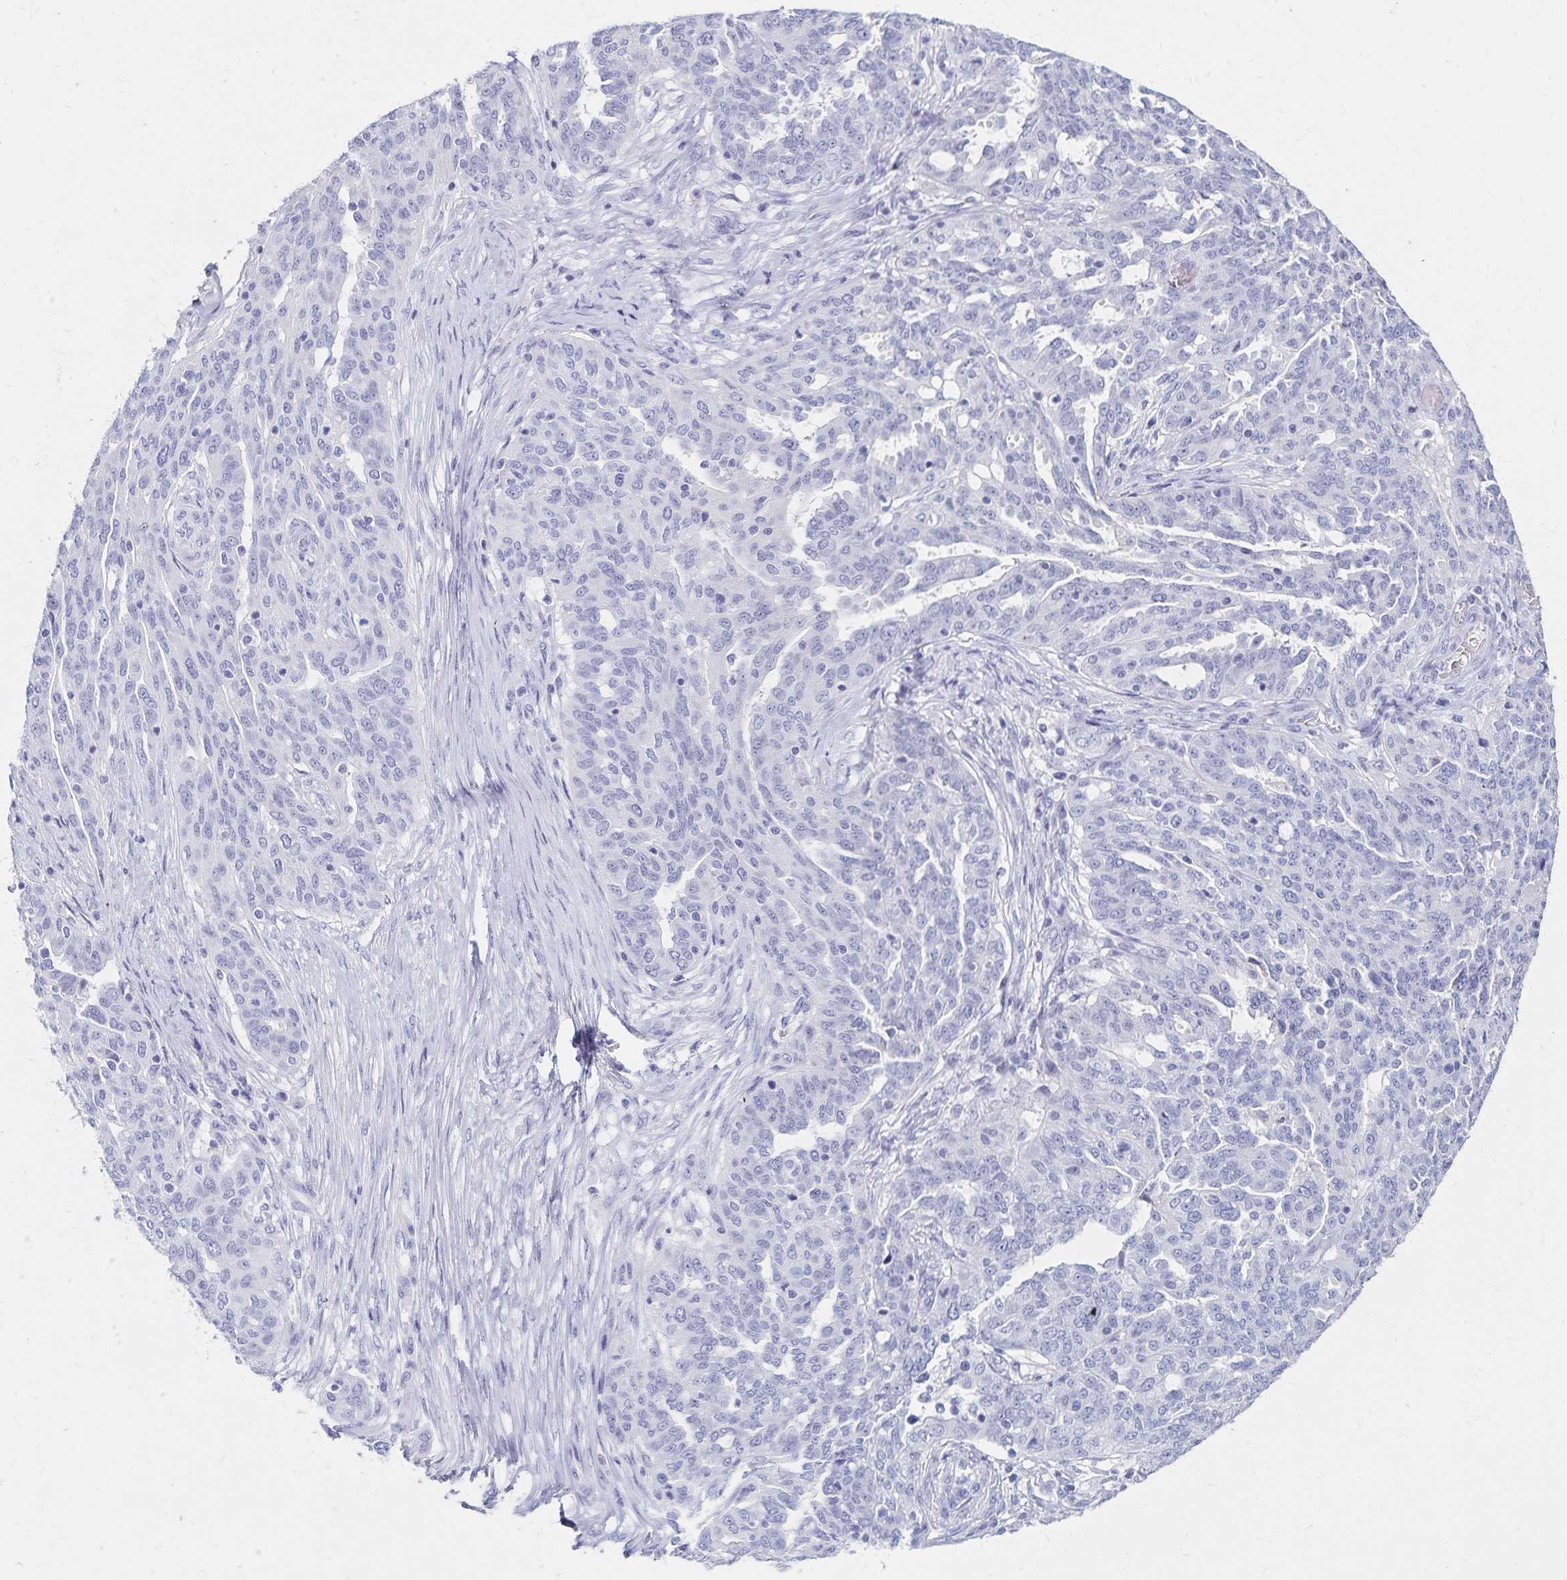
{"staining": {"intensity": "negative", "quantity": "none", "location": "none"}, "tissue": "ovarian cancer", "cell_type": "Tumor cells", "image_type": "cancer", "snomed": [{"axis": "morphology", "description": "Cystadenocarcinoma, serous, NOS"}, {"axis": "topography", "description": "Ovary"}], "caption": "Immunohistochemistry (IHC) histopathology image of neoplastic tissue: human ovarian cancer stained with DAB exhibits no significant protein positivity in tumor cells.", "gene": "C2orf50", "patient": {"sex": "female", "age": 67}}